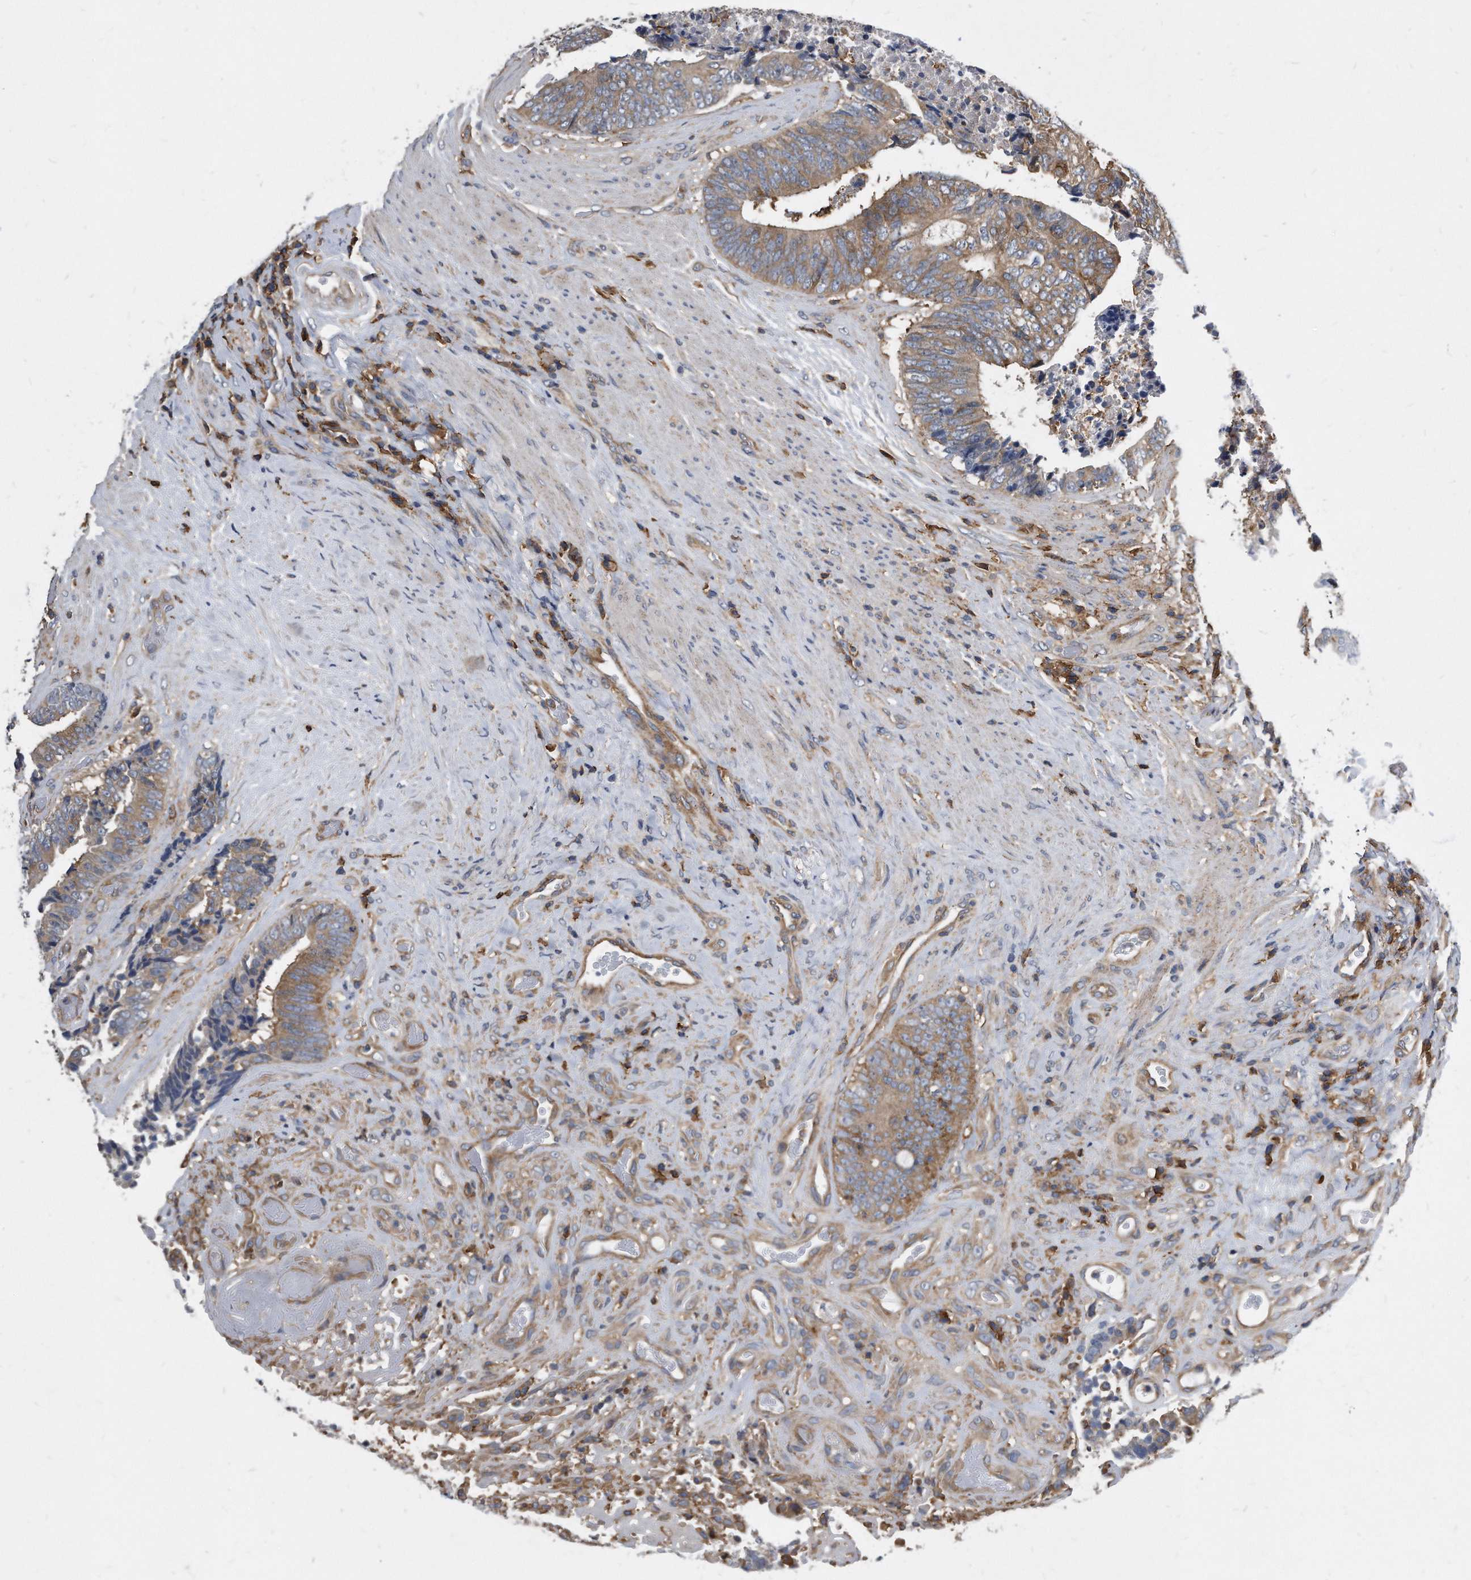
{"staining": {"intensity": "moderate", "quantity": "25%-75%", "location": "cytoplasmic/membranous"}, "tissue": "colorectal cancer", "cell_type": "Tumor cells", "image_type": "cancer", "snomed": [{"axis": "morphology", "description": "Adenocarcinoma, NOS"}, {"axis": "topography", "description": "Rectum"}], "caption": "Colorectal cancer (adenocarcinoma) stained with a protein marker displays moderate staining in tumor cells.", "gene": "ATG5", "patient": {"sex": "male", "age": 72}}